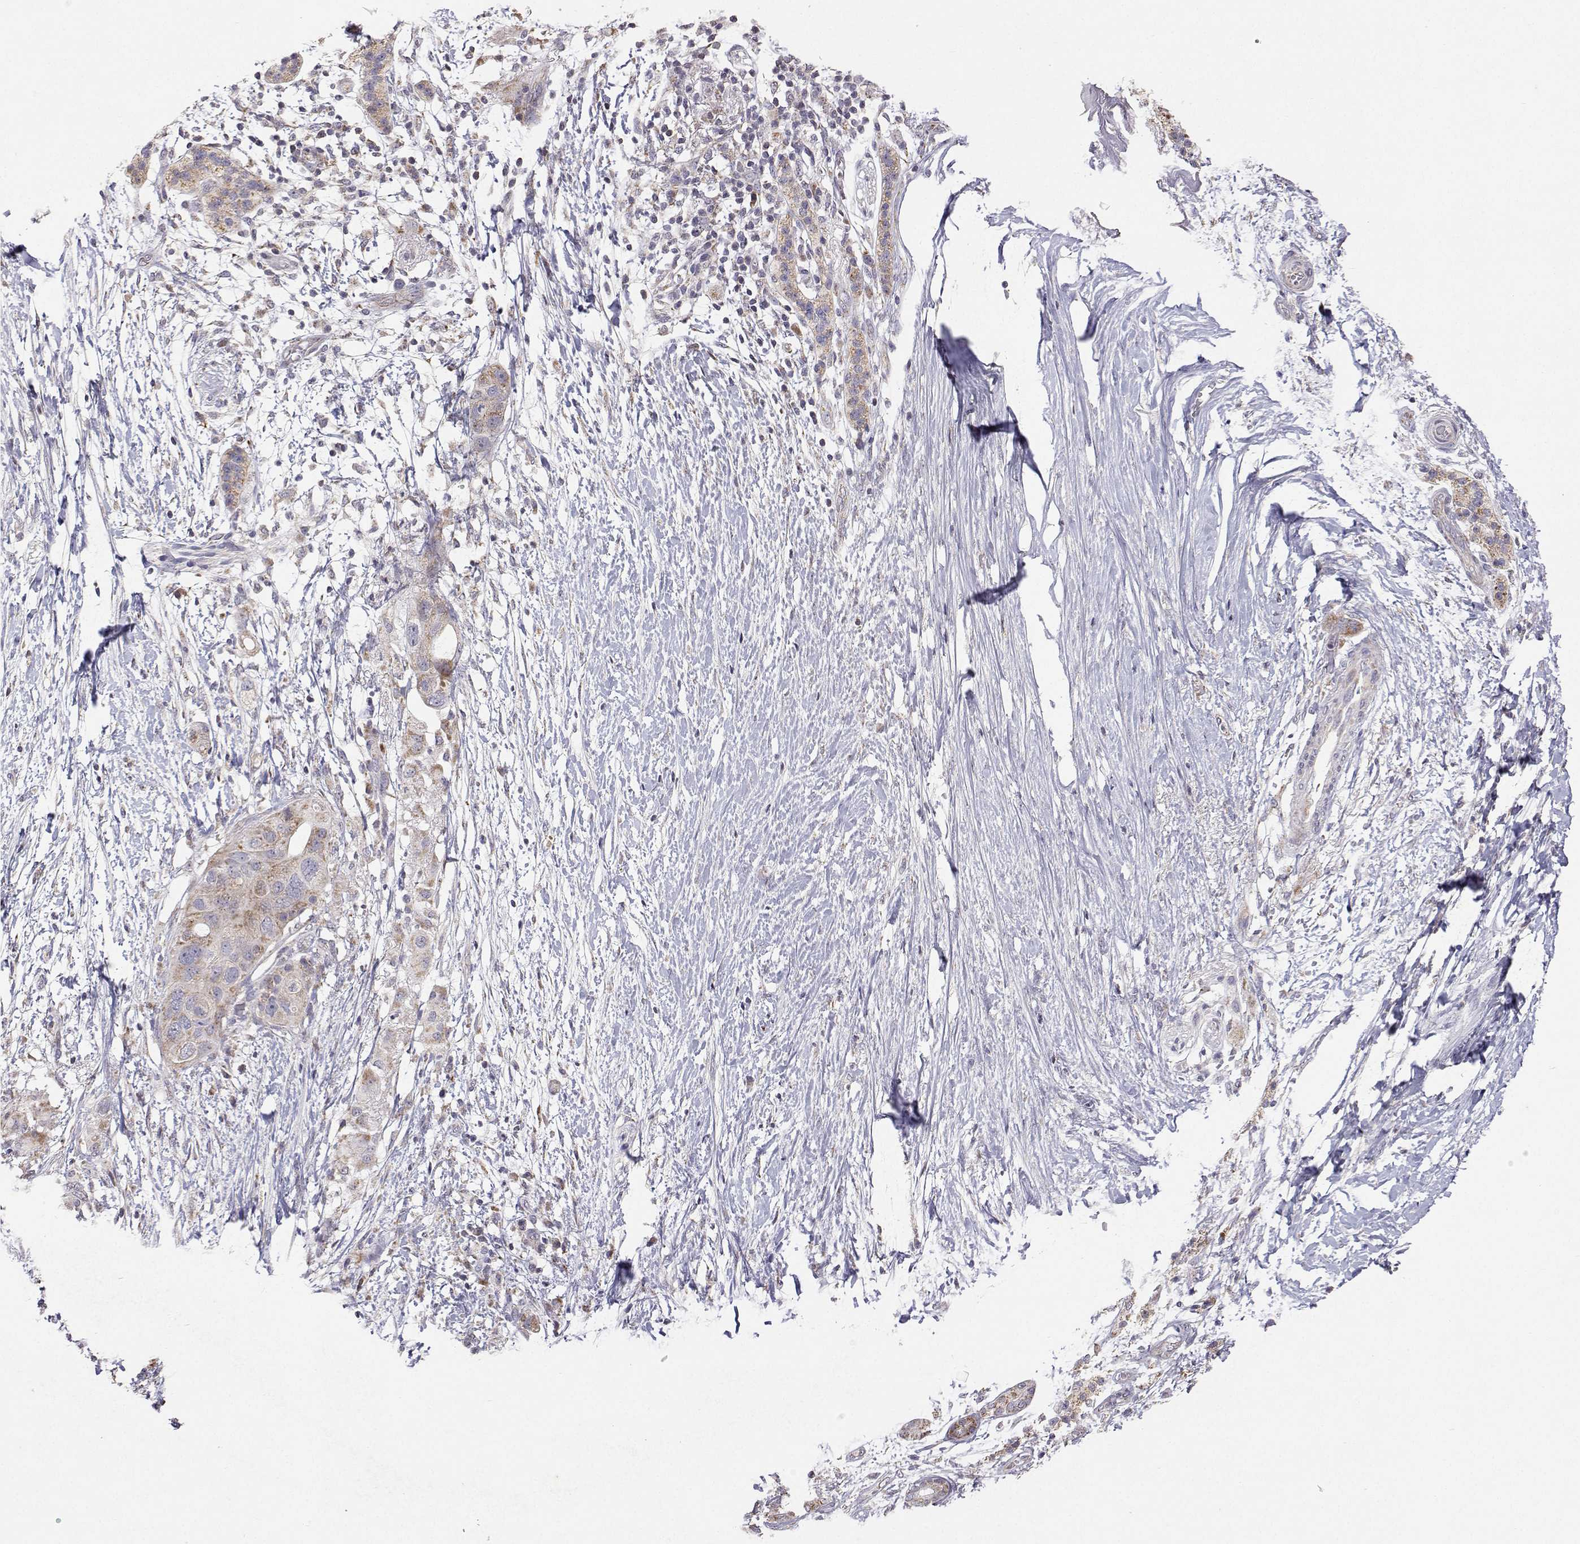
{"staining": {"intensity": "moderate", "quantity": "25%-75%", "location": "cytoplasmic/membranous"}, "tissue": "pancreatic cancer", "cell_type": "Tumor cells", "image_type": "cancer", "snomed": [{"axis": "morphology", "description": "Adenocarcinoma, NOS"}, {"axis": "topography", "description": "Pancreas"}], "caption": "Pancreatic adenocarcinoma stained for a protein reveals moderate cytoplasmic/membranous positivity in tumor cells.", "gene": "MRPL3", "patient": {"sex": "female", "age": 72}}